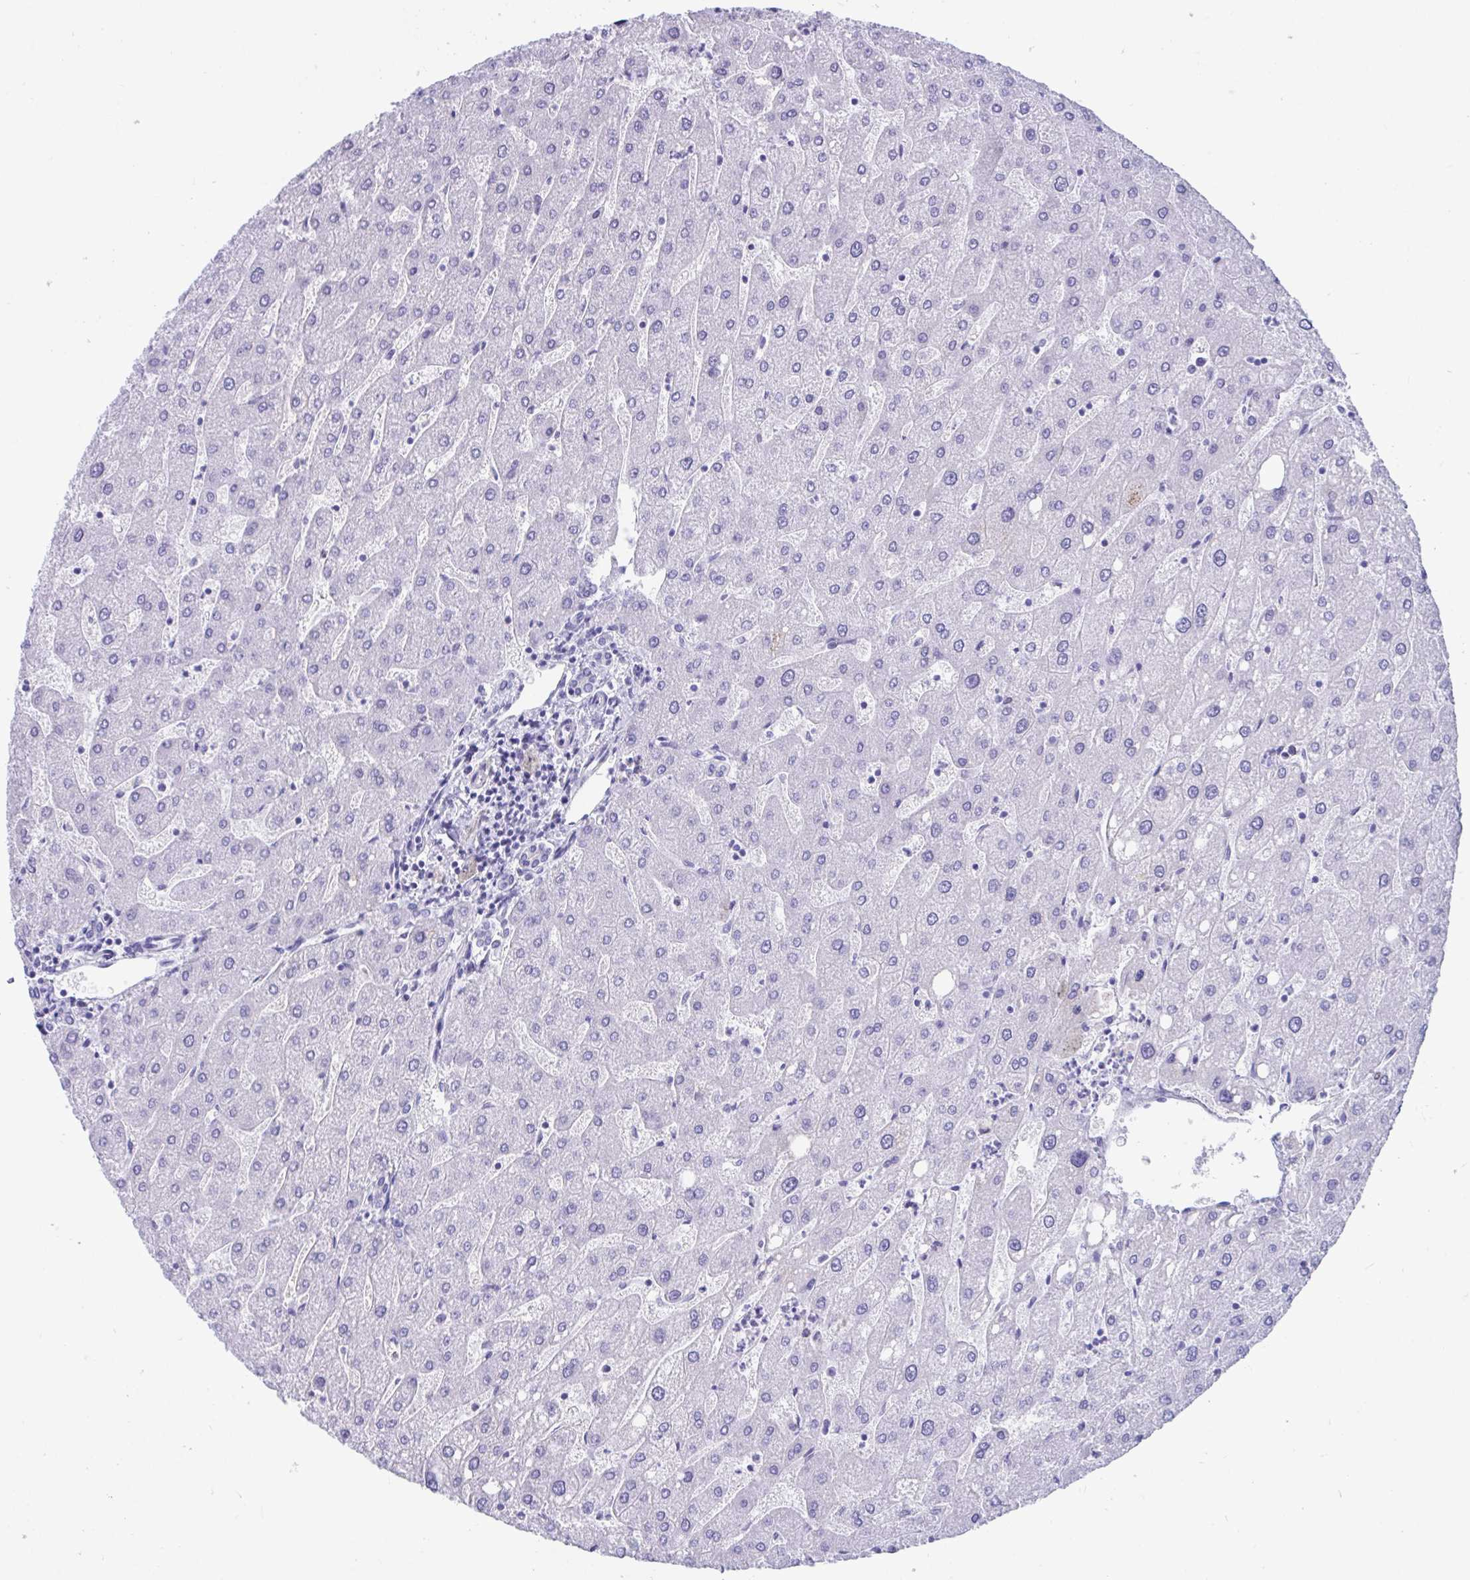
{"staining": {"intensity": "negative", "quantity": "none", "location": "none"}, "tissue": "liver", "cell_type": "Cholangiocytes", "image_type": "normal", "snomed": [{"axis": "morphology", "description": "Normal tissue, NOS"}, {"axis": "topography", "description": "Liver"}], "caption": "A high-resolution micrograph shows immunohistochemistry staining of benign liver, which demonstrates no significant staining in cholangiocytes.", "gene": "TTC30A", "patient": {"sex": "male", "age": 67}}